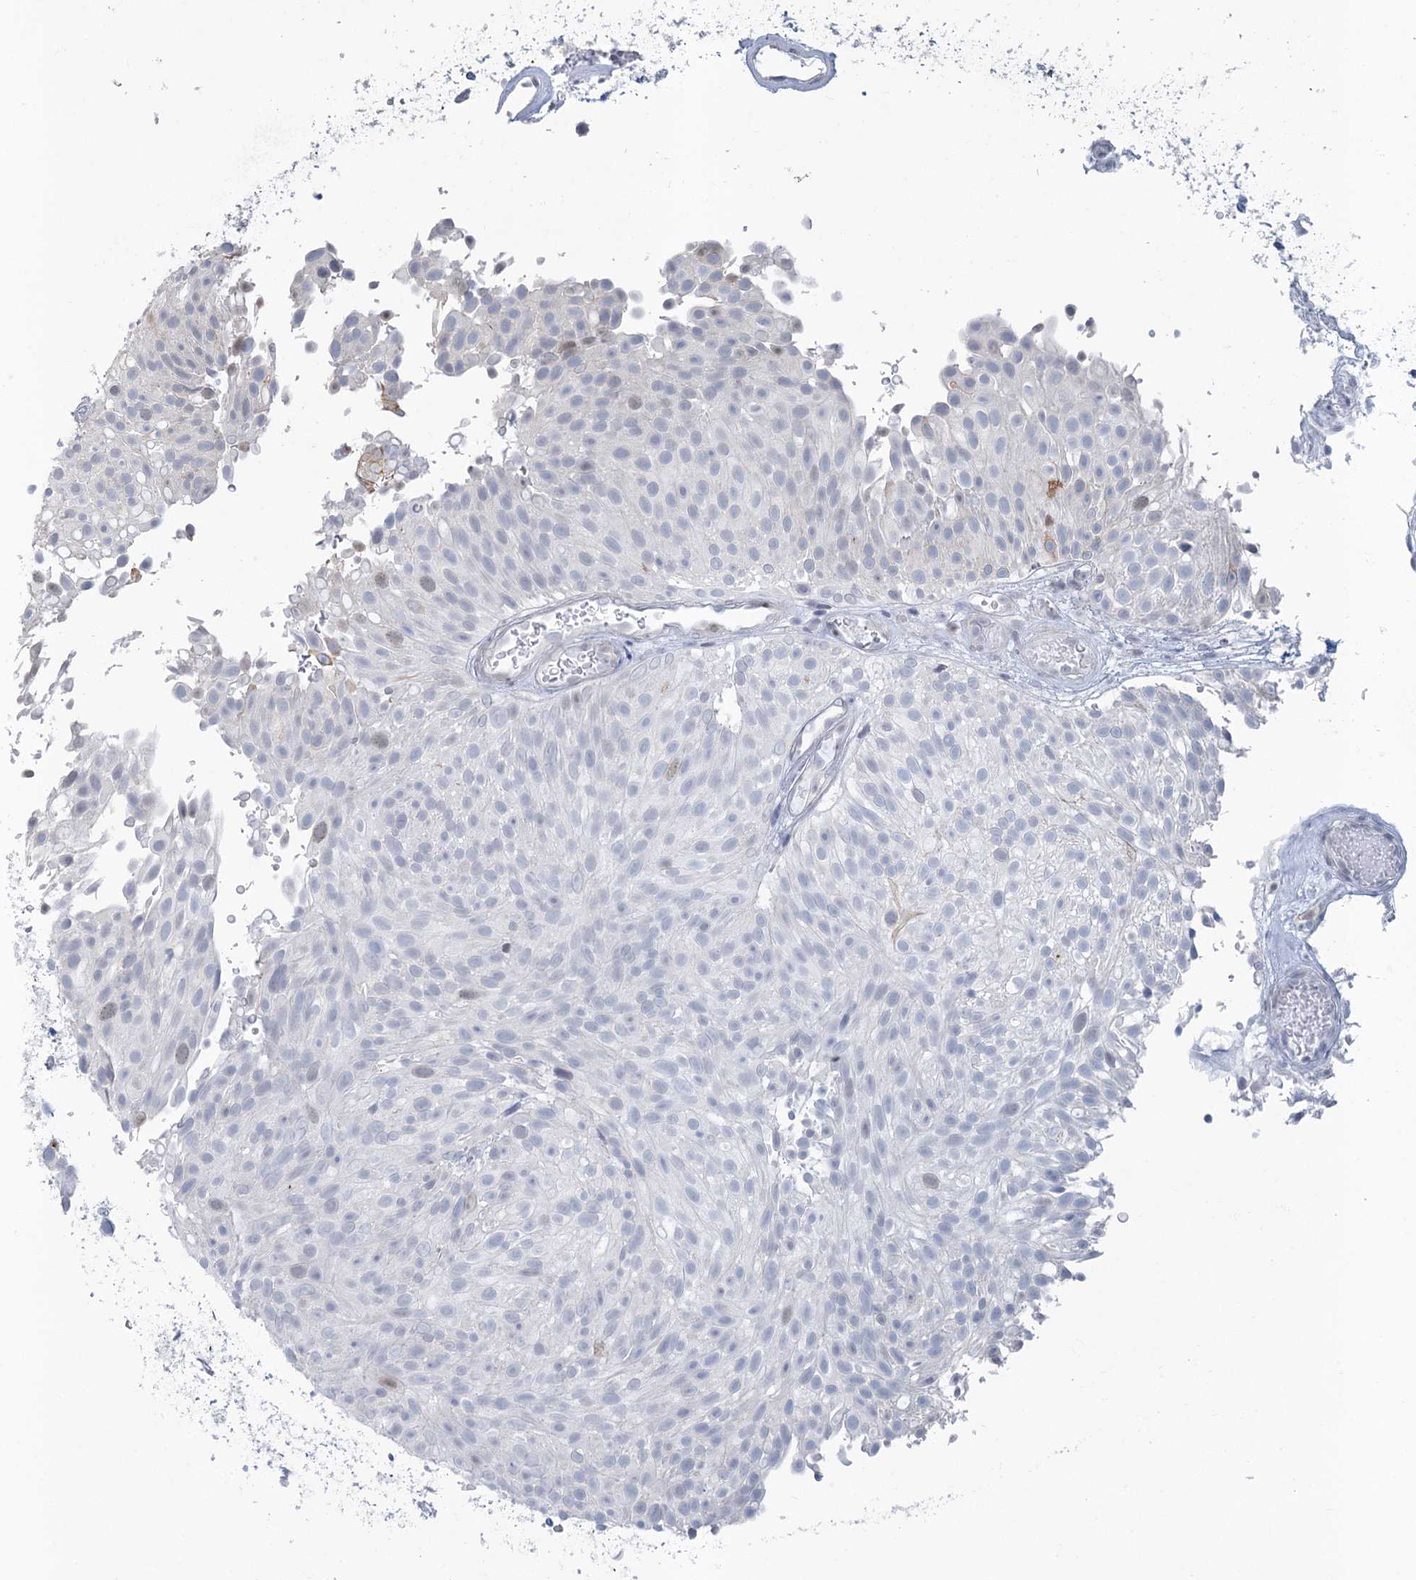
{"staining": {"intensity": "negative", "quantity": "none", "location": "none"}, "tissue": "urothelial cancer", "cell_type": "Tumor cells", "image_type": "cancer", "snomed": [{"axis": "morphology", "description": "Urothelial carcinoma, Low grade"}, {"axis": "topography", "description": "Urinary bladder"}], "caption": "Human urothelial cancer stained for a protein using IHC reveals no staining in tumor cells.", "gene": "ABITRAM", "patient": {"sex": "male", "age": 78}}